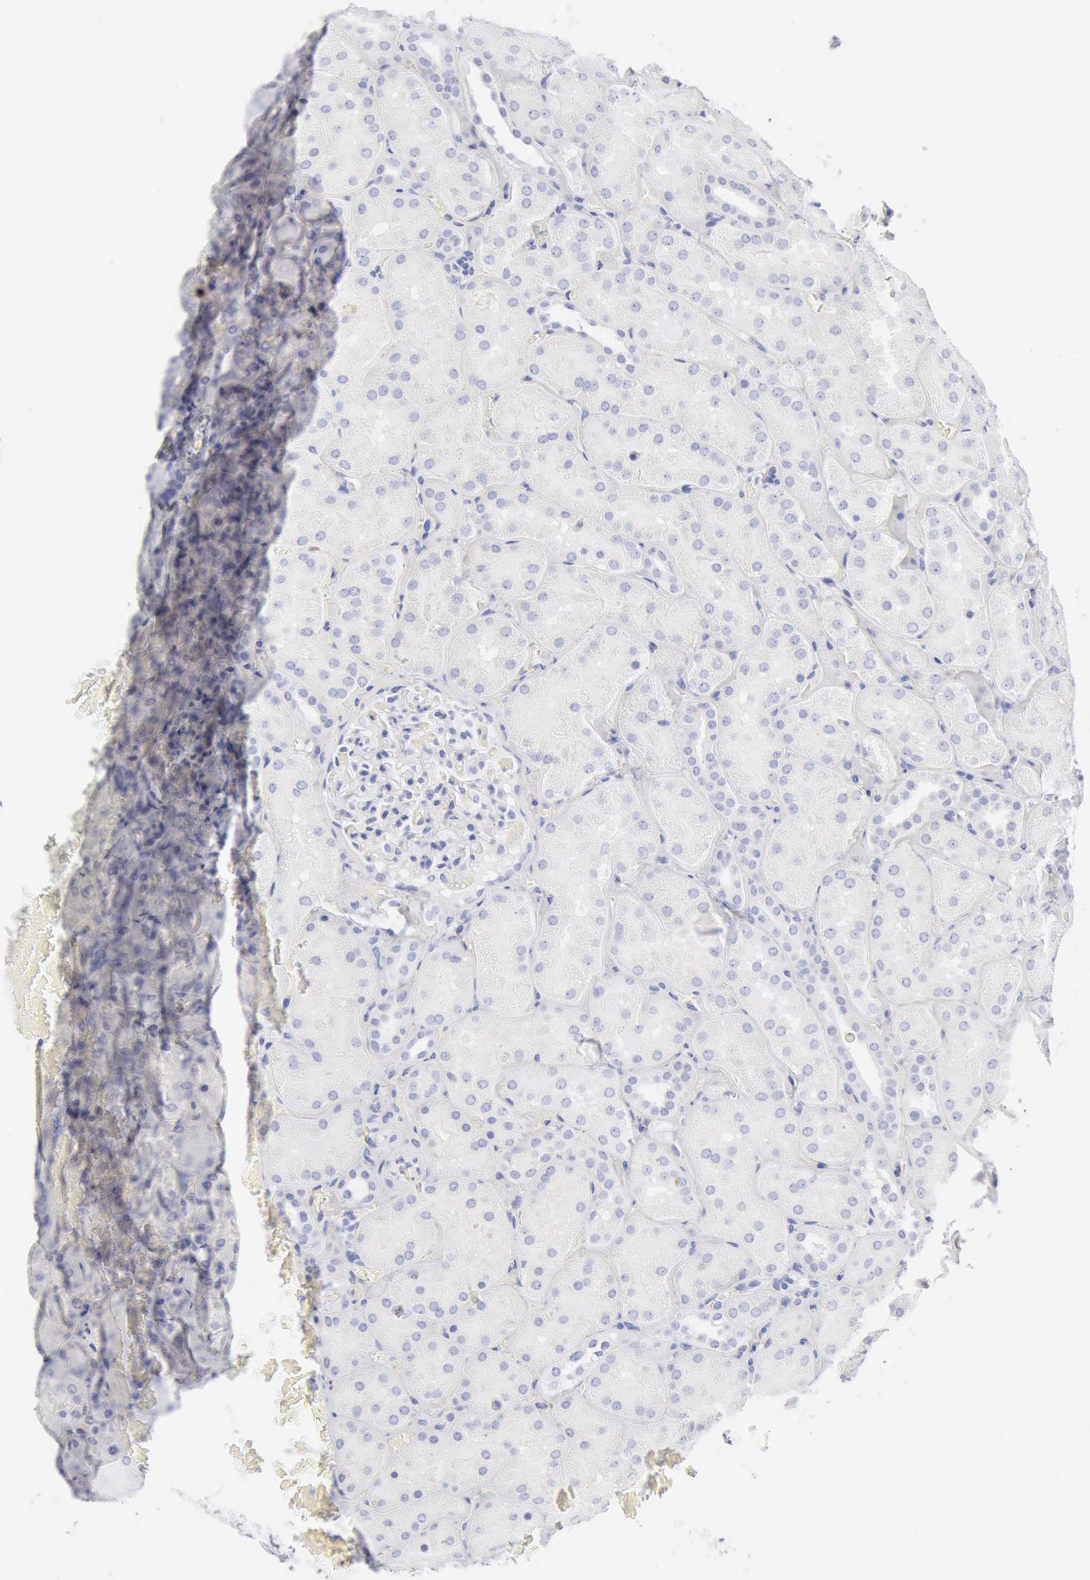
{"staining": {"intensity": "negative", "quantity": "none", "location": "none"}, "tissue": "kidney", "cell_type": "Cells in glomeruli", "image_type": "normal", "snomed": [{"axis": "morphology", "description": "Normal tissue, NOS"}, {"axis": "topography", "description": "Kidney"}], "caption": "IHC of unremarkable kidney demonstrates no staining in cells in glomeruli.", "gene": "KRT10", "patient": {"sex": "male", "age": 28}}